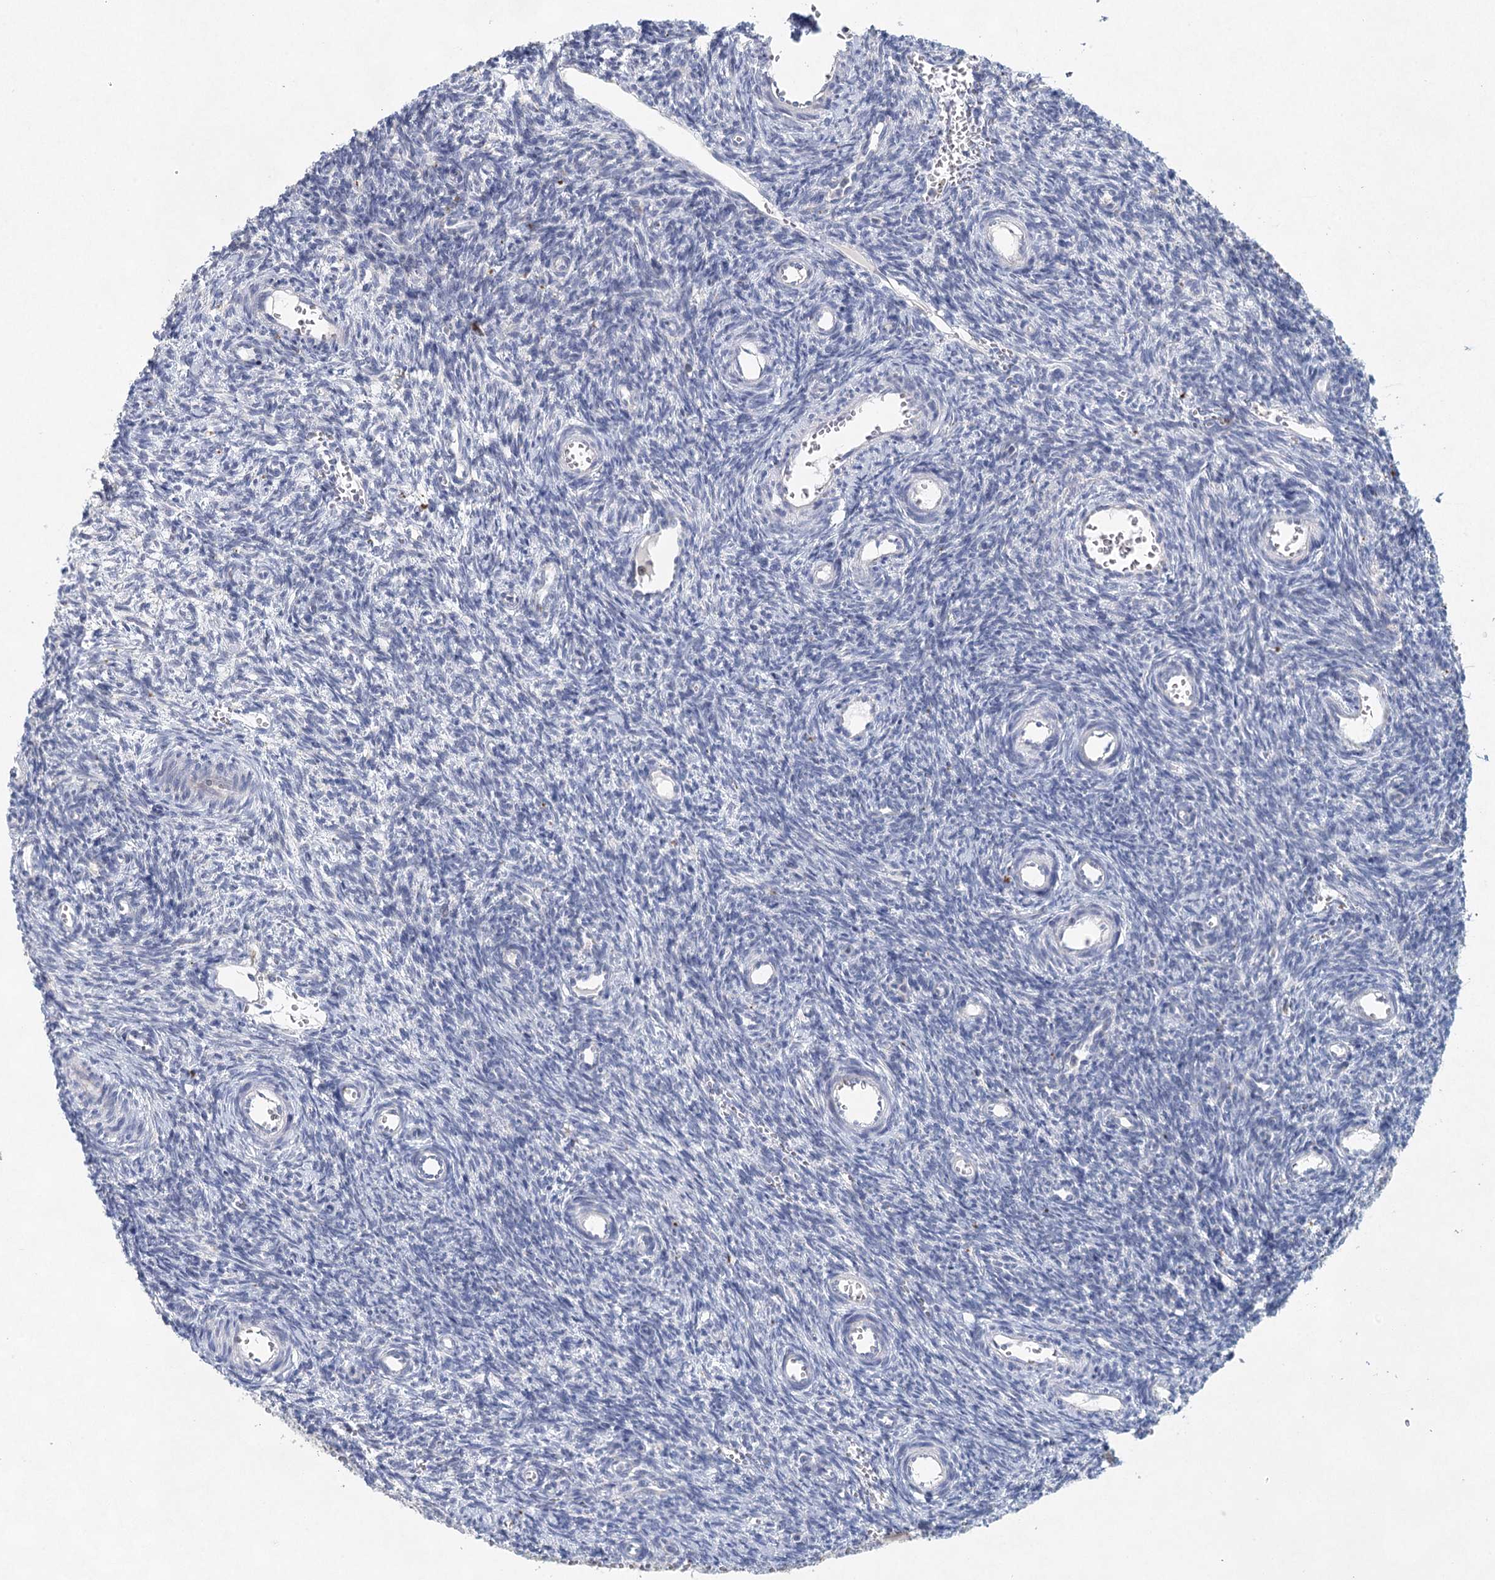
{"staining": {"intensity": "negative", "quantity": "none", "location": "none"}, "tissue": "ovary", "cell_type": "Ovarian stroma cells", "image_type": "normal", "snomed": [{"axis": "morphology", "description": "Normal tissue, NOS"}, {"axis": "topography", "description": "Ovary"}], "caption": "Benign ovary was stained to show a protein in brown. There is no significant staining in ovarian stroma cells.", "gene": "XPO6", "patient": {"sex": "female", "age": 39}}